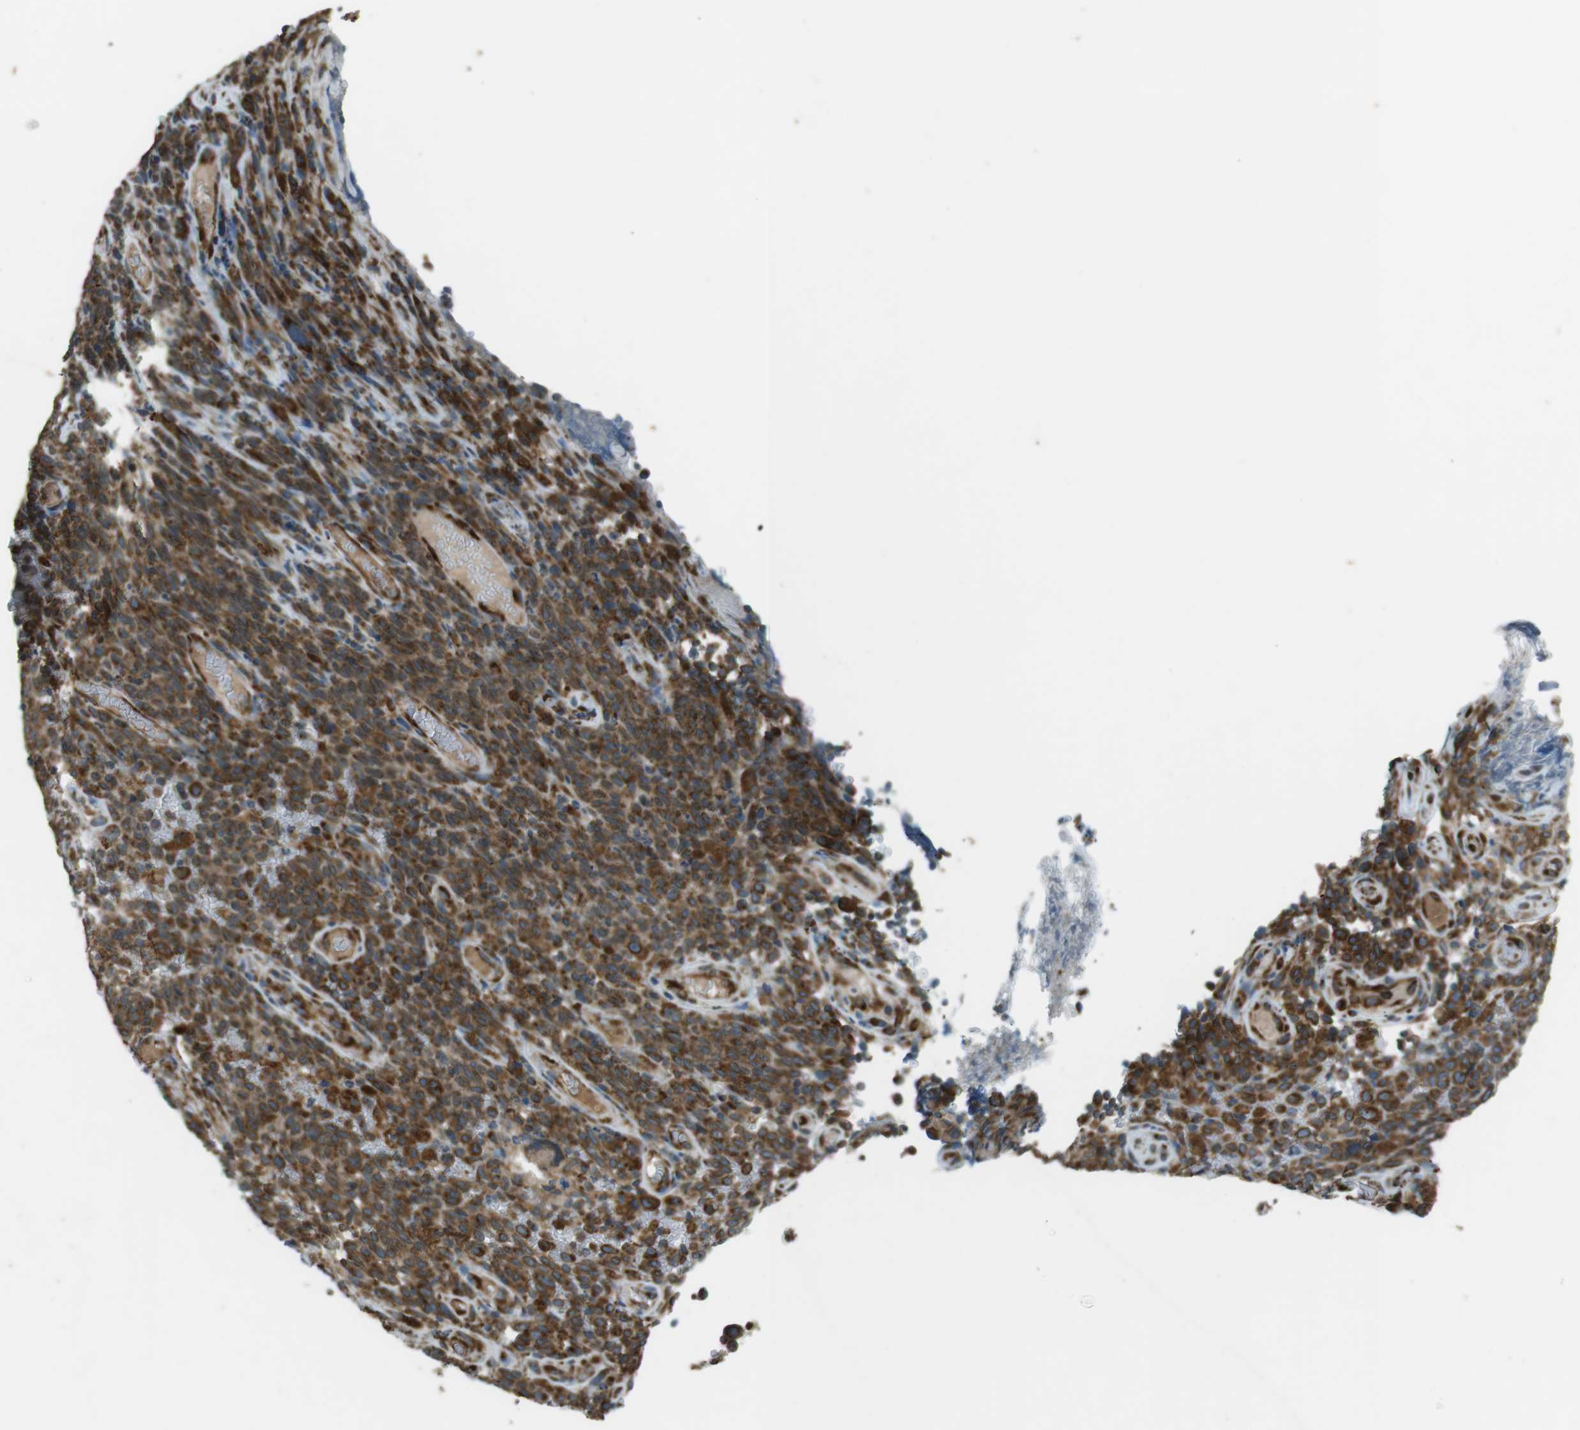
{"staining": {"intensity": "moderate", "quantity": ">75%", "location": "cytoplasmic/membranous"}, "tissue": "melanoma", "cell_type": "Tumor cells", "image_type": "cancer", "snomed": [{"axis": "morphology", "description": "Malignant melanoma, NOS"}, {"axis": "topography", "description": "Skin"}], "caption": "This image reveals immunohistochemistry staining of human malignant melanoma, with medium moderate cytoplasmic/membranous staining in about >75% of tumor cells.", "gene": "KTN1", "patient": {"sex": "female", "age": 82}}